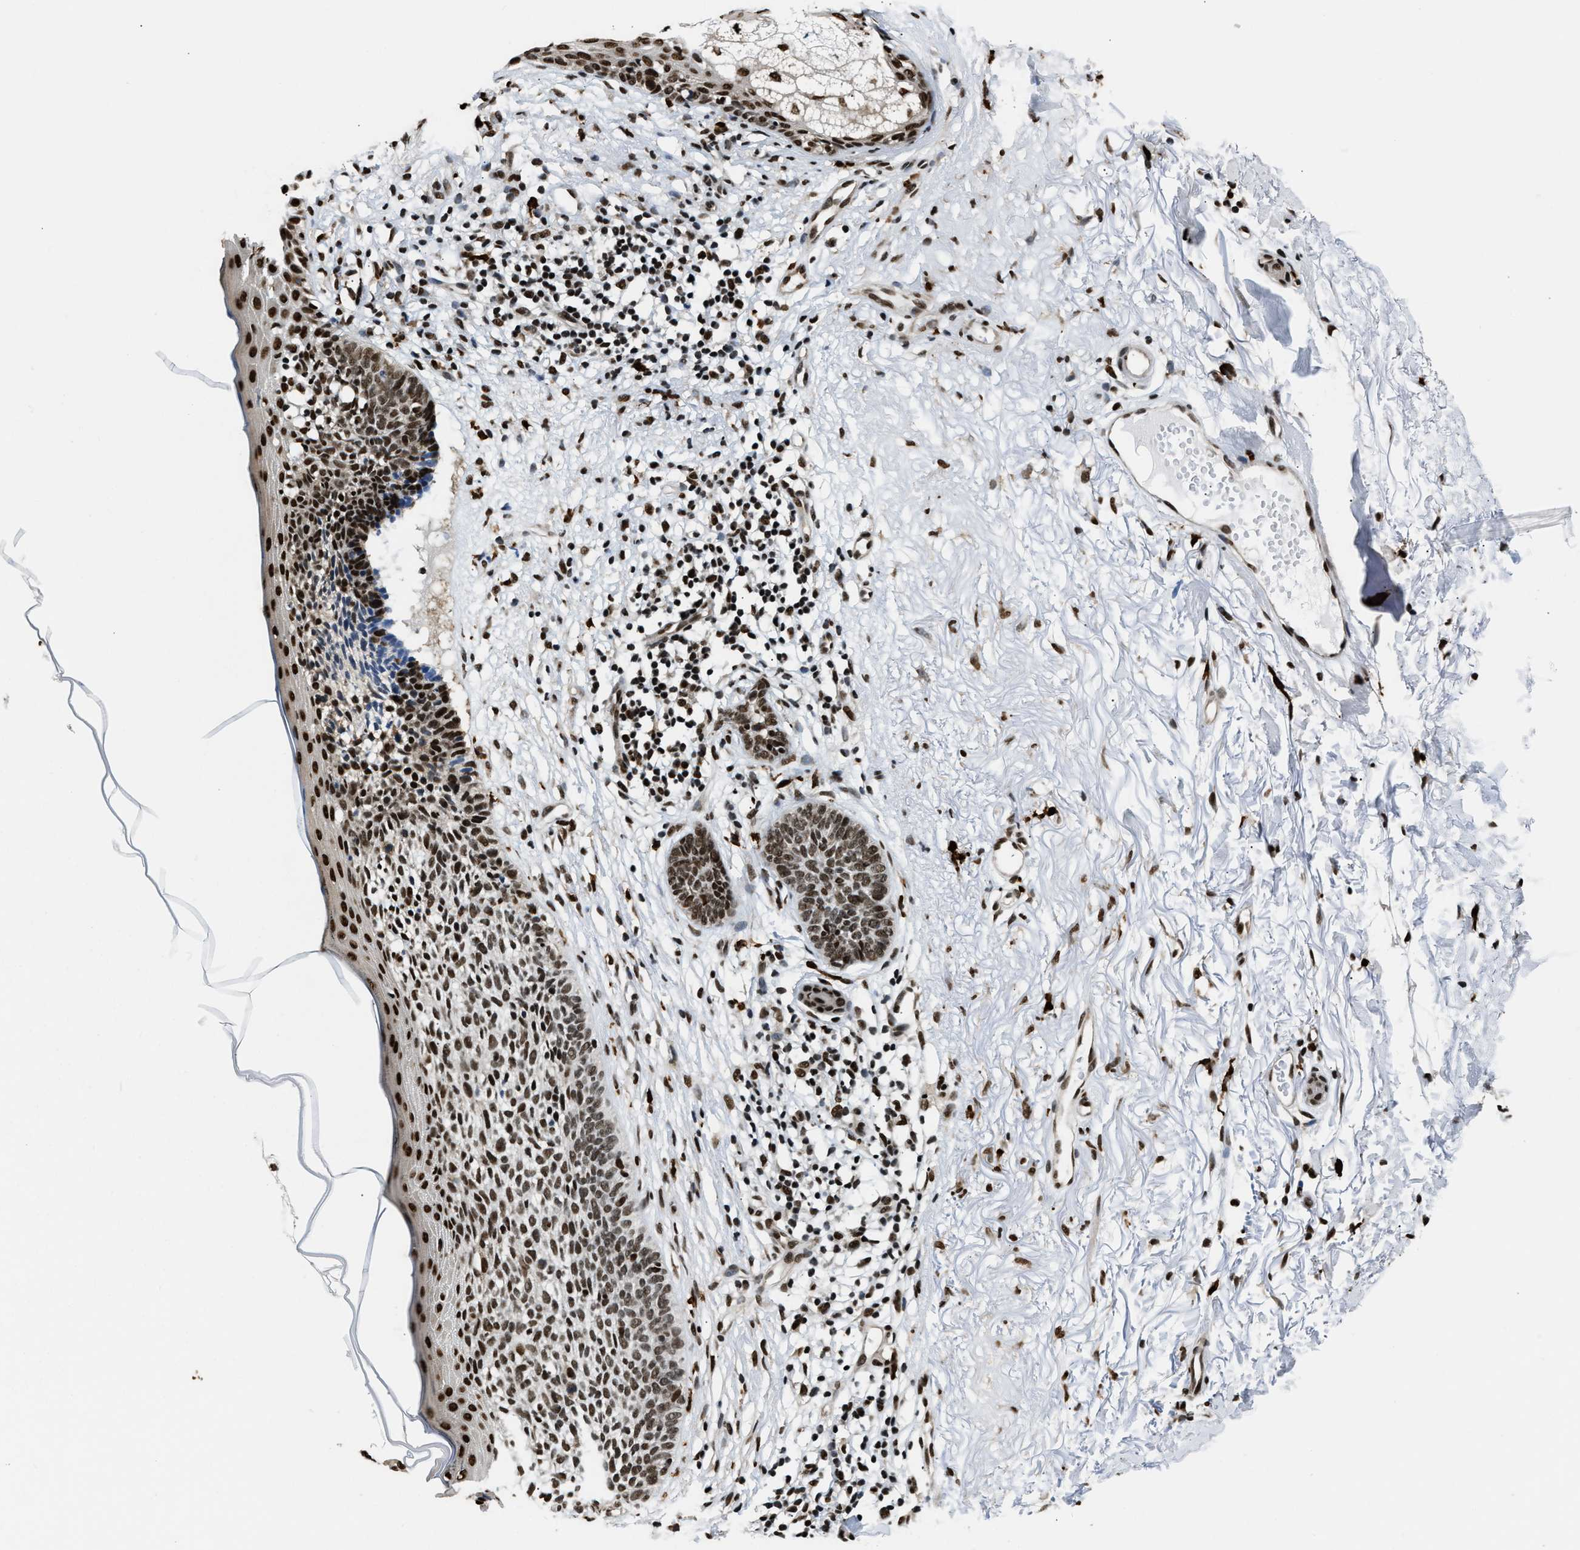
{"staining": {"intensity": "moderate", "quantity": ">75%", "location": "nuclear"}, "tissue": "skin cancer", "cell_type": "Tumor cells", "image_type": "cancer", "snomed": [{"axis": "morphology", "description": "Basal cell carcinoma"}, {"axis": "topography", "description": "Skin"}], "caption": "Human basal cell carcinoma (skin) stained with a protein marker exhibits moderate staining in tumor cells.", "gene": "CCNDBP1", "patient": {"sex": "female", "age": 70}}